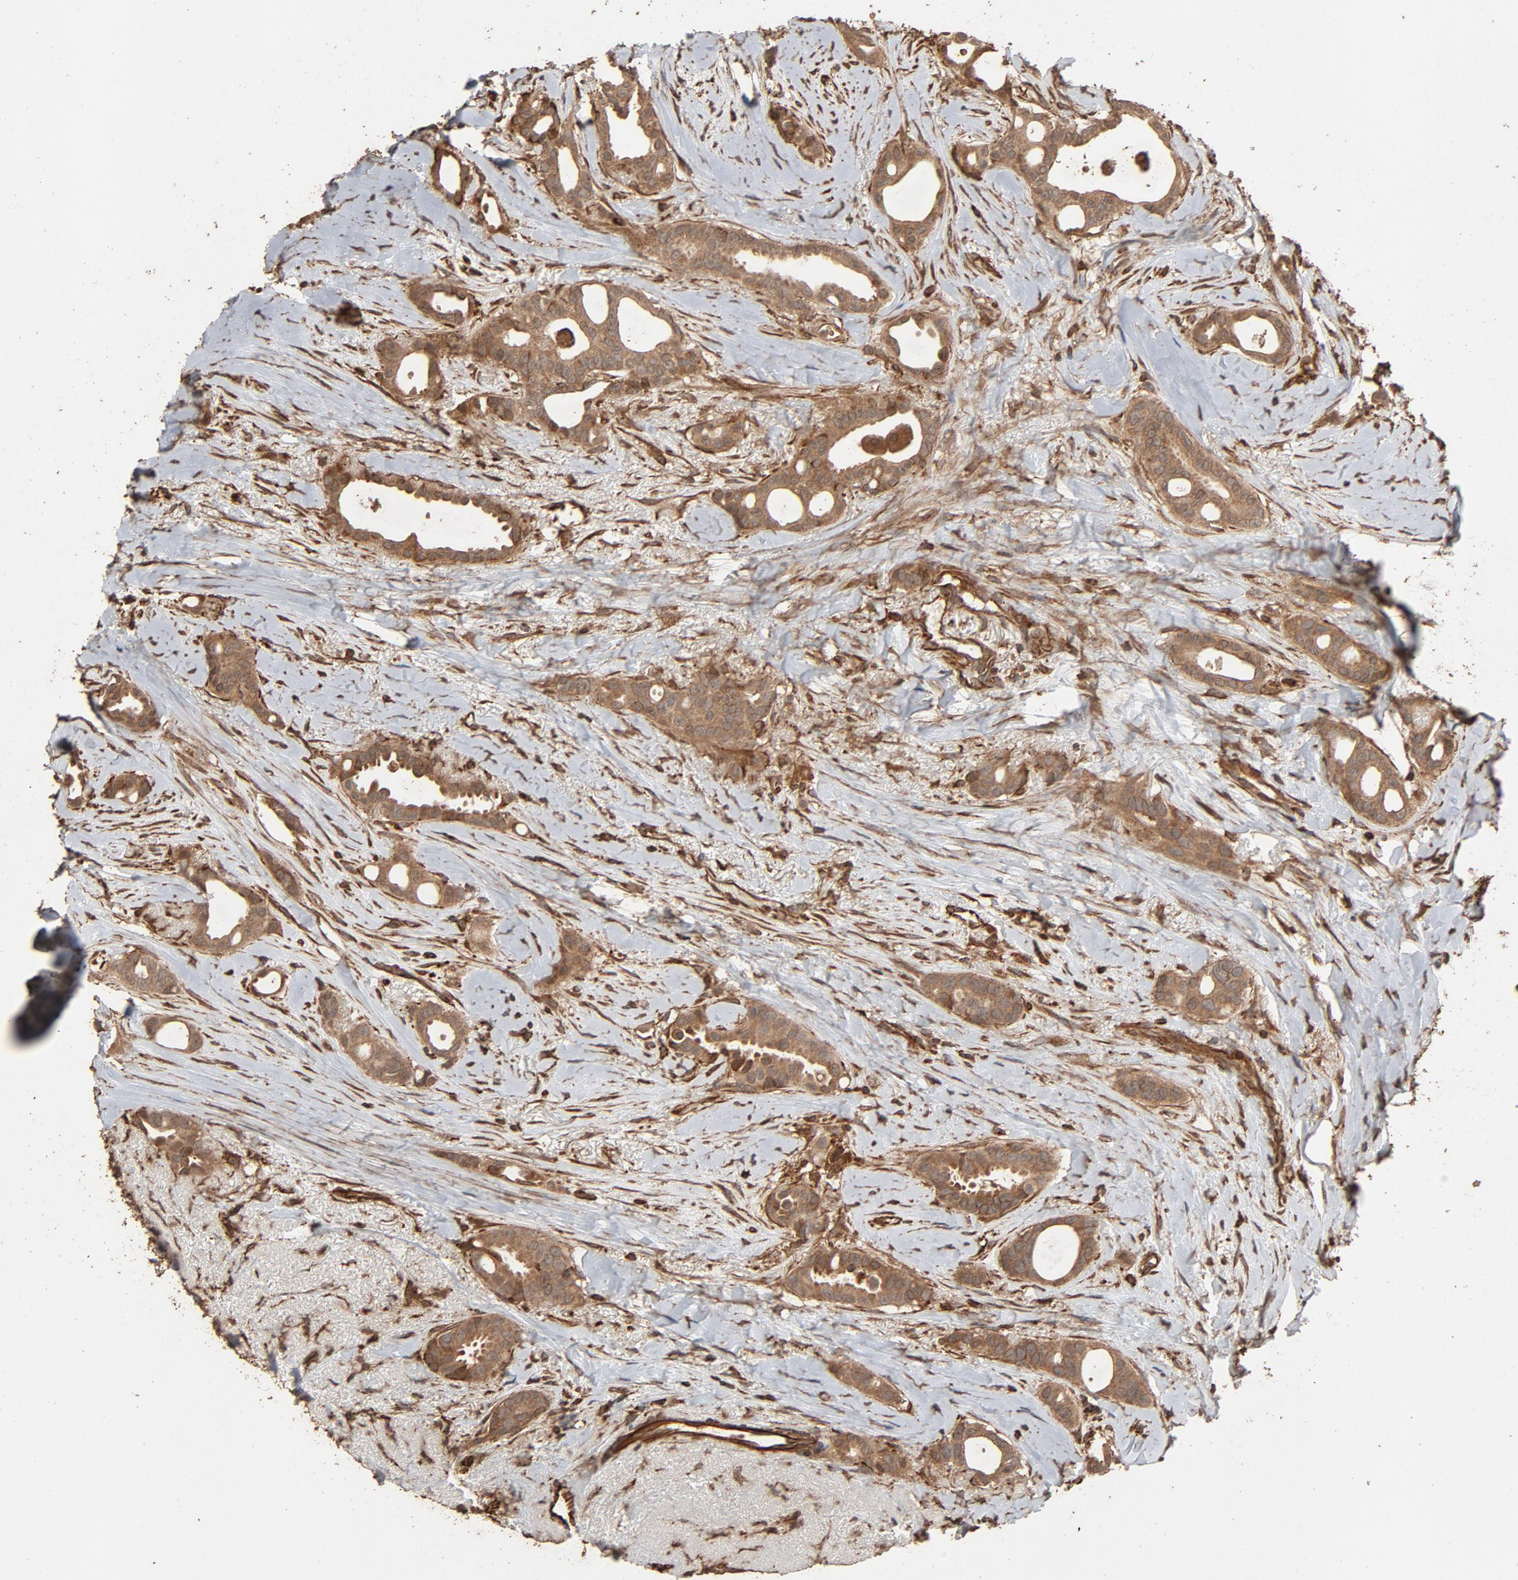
{"staining": {"intensity": "moderate", "quantity": "25%-75%", "location": "cytoplasmic/membranous"}, "tissue": "breast cancer", "cell_type": "Tumor cells", "image_type": "cancer", "snomed": [{"axis": "morphology", "description": "Duct carcinoma"}, {"axis": "topography", "description": "Breast"}], "caption": "Immunohistochemical staining of human intraductal carcinoma (breast) shows moderate cytoplasmic/membranous protein positivity in about 25%-75% of tumor cells. The staining was performed using DAB to visualize the protein expression in brown, while the nuclei were stained in blue with hematoxylin (Magnification: 20x).", "gene": "RPS6KA6", "patient": {"sex": "female", "age": 54}}